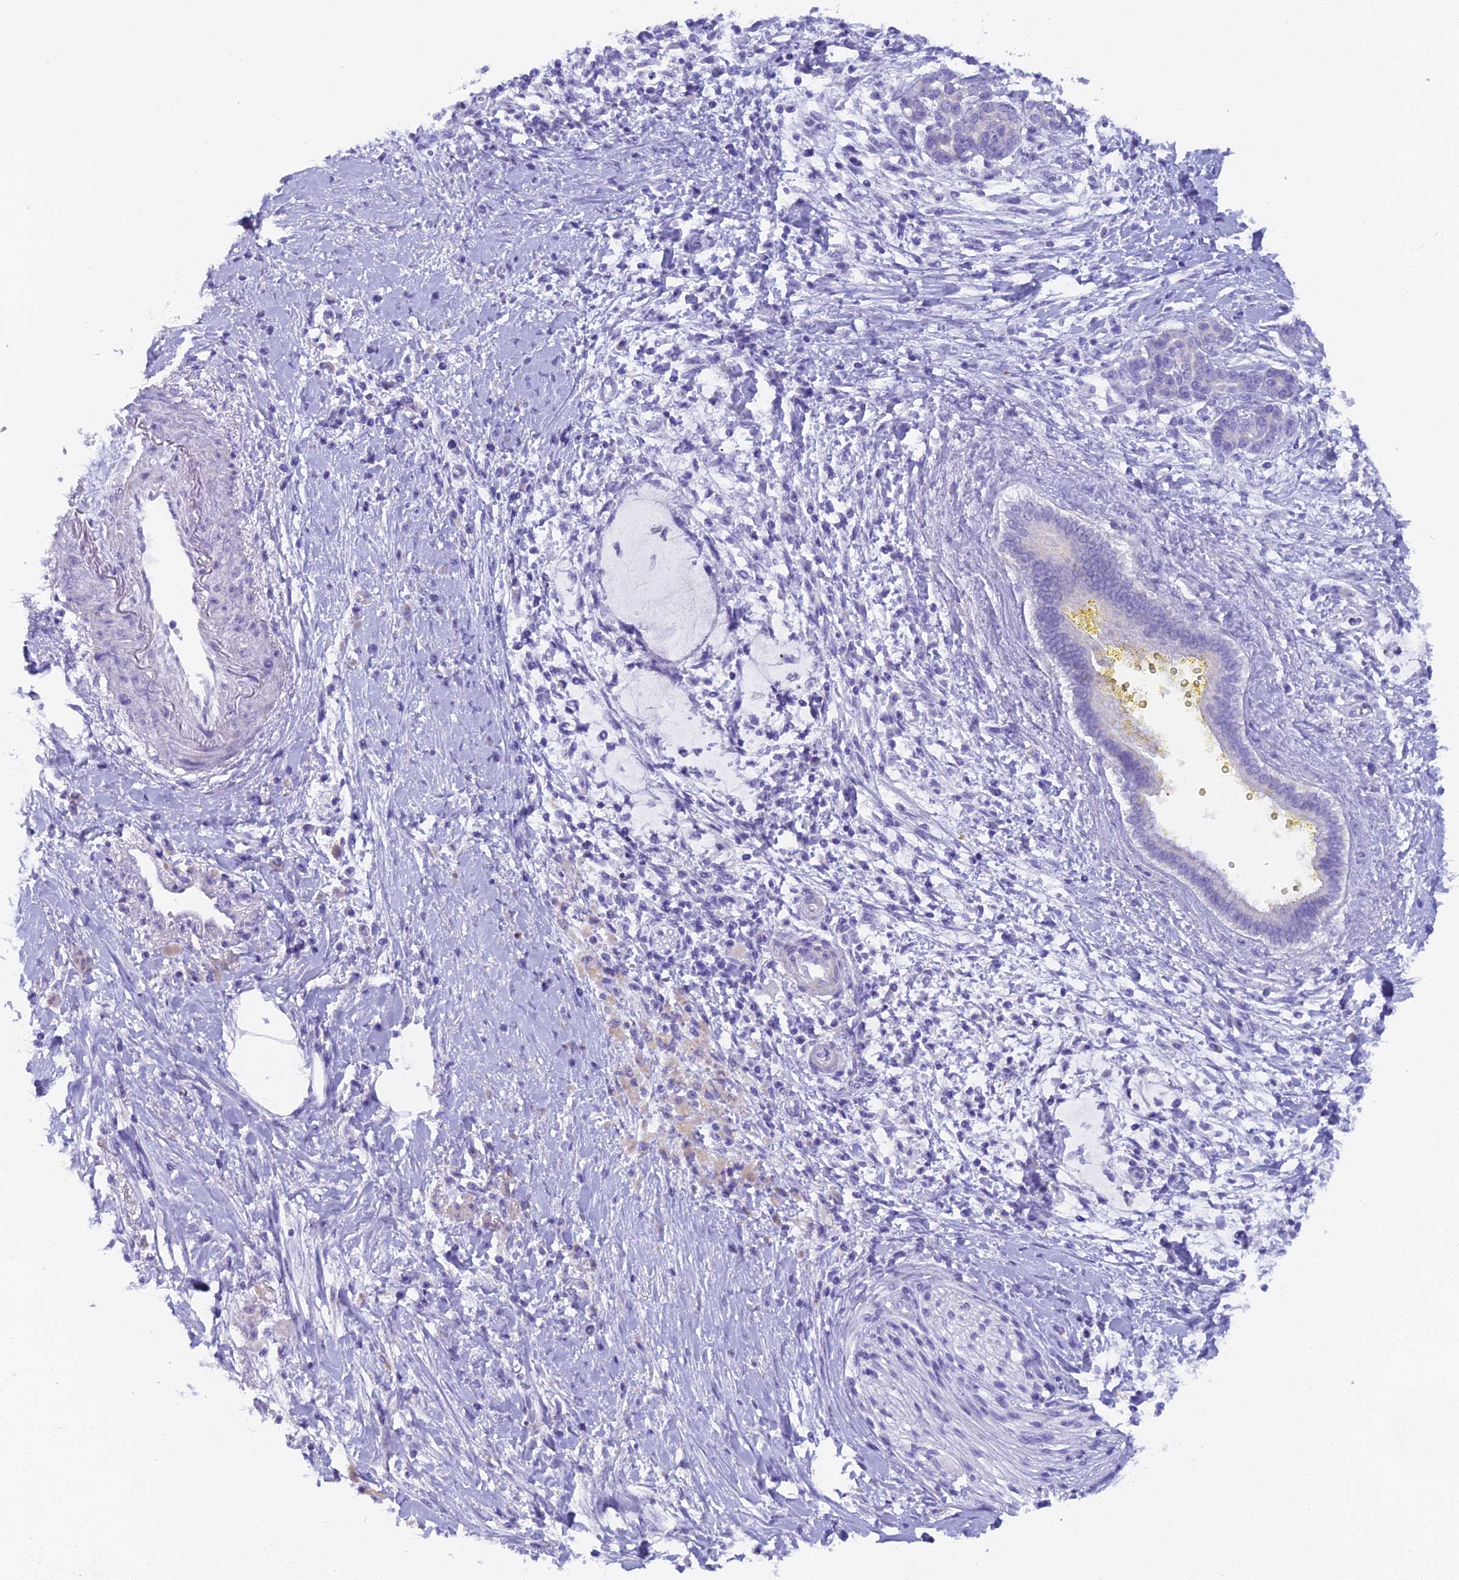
{"staining": {"intensity": "negative", "quantity": "none", "location": "none"}, "tissue": "pancreatic cancer", "cell_type": "Tumor cells", "image_type": "cancer", "snomed": [{"axis": "morphology", "description": "Adenocarcinoma, NOS"}, {"axis": "topography", "description": "Pancreas"}], "caption": "IHC histopathology image of pancreatic cancer stained for a protein (brown), which demonstrates no staining in tumor cells.", "gene": "UNC80", "patient": {"sex": "male", "age": 58}}